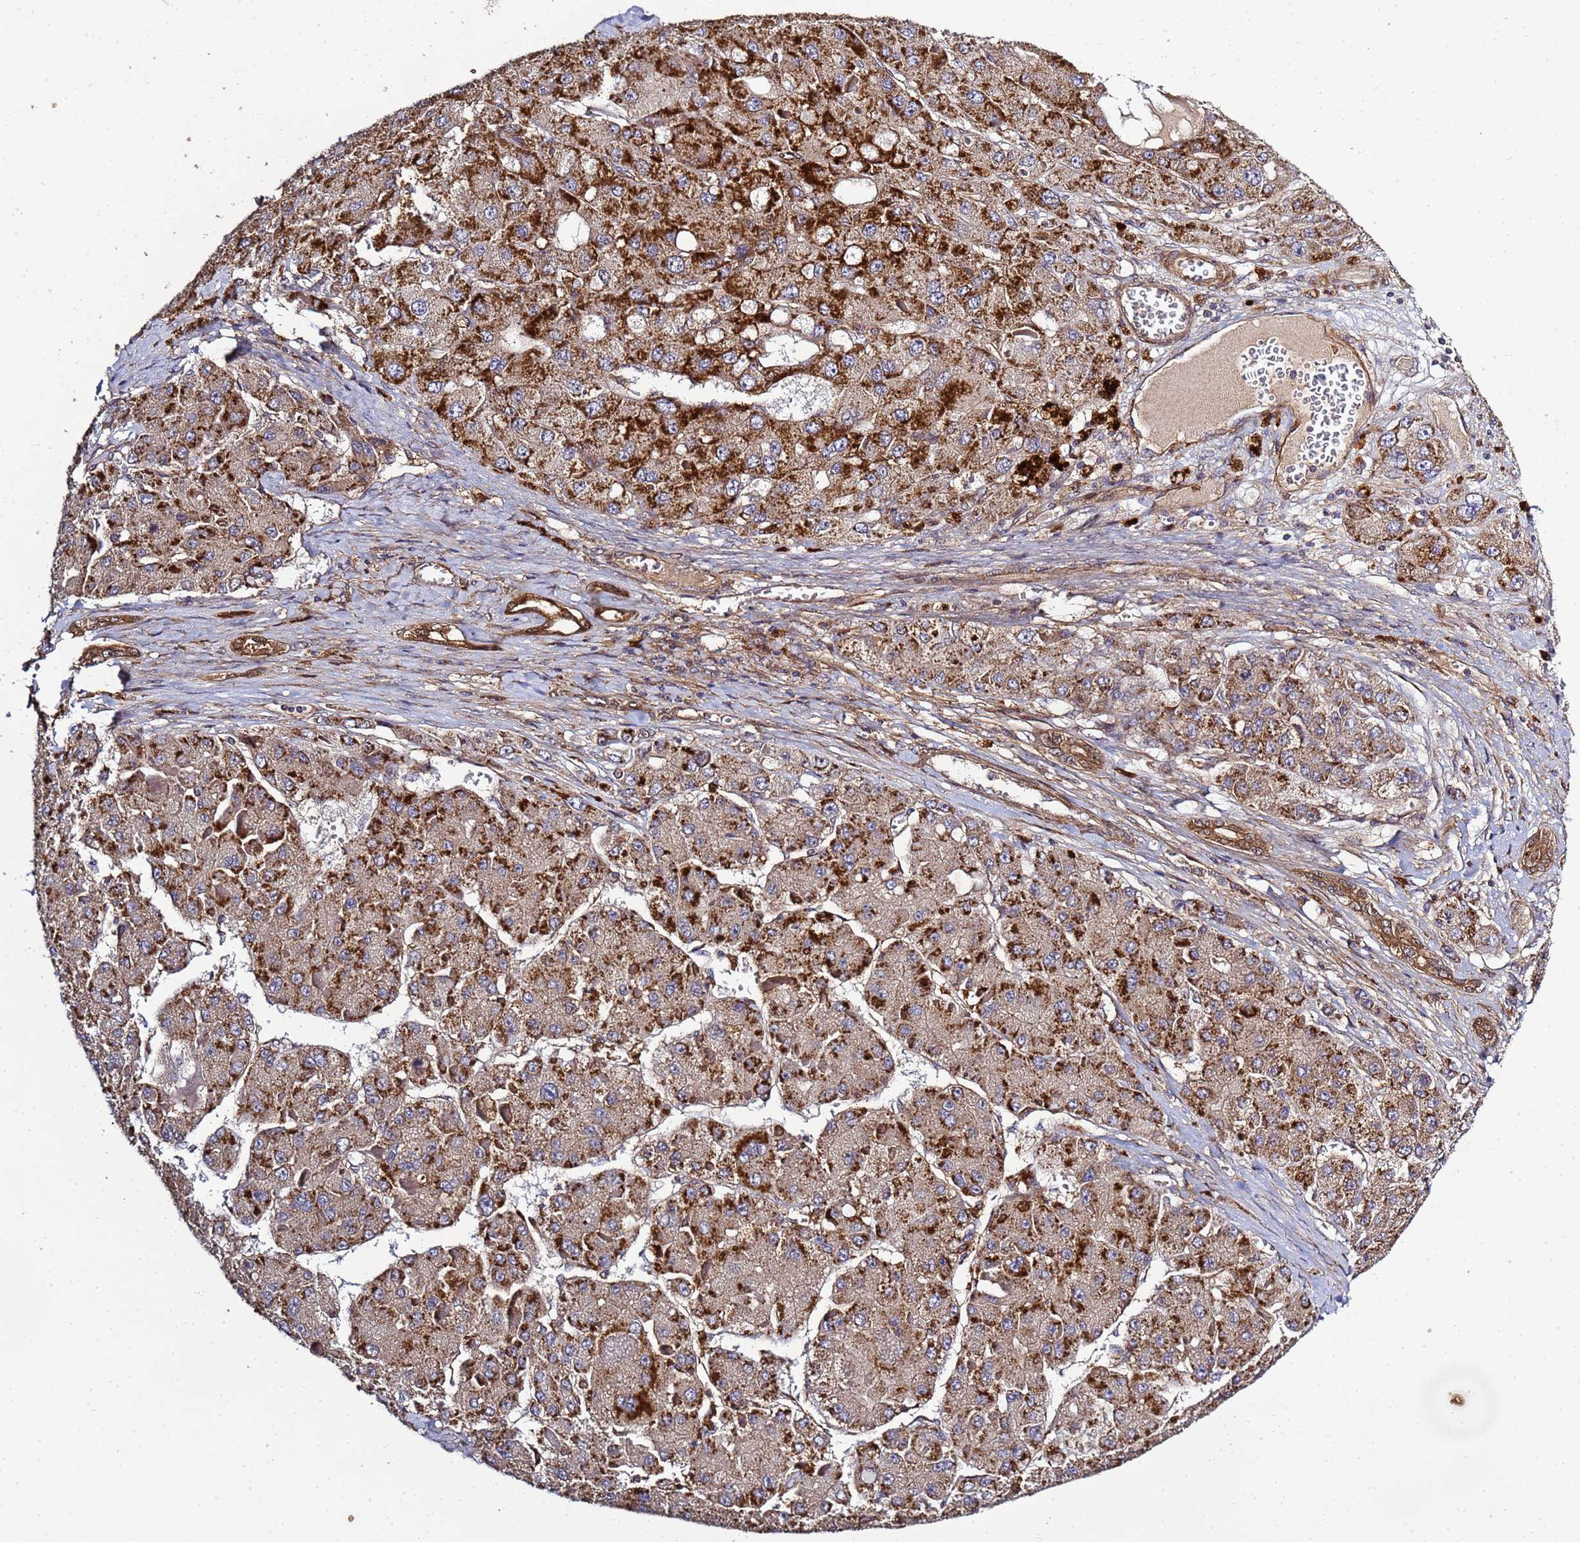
{"staining": {"intensity": "strong", "quantity": ">75%", "location": "cytoplasmic/membranous"}, "tissue": "liver cancer", "cell_type": "Tumor cells", "image_type": "cancer", "snomed": [{"axis": "morphology", "description": "Carcinoma, Hepatocellular, NOS"}, {"axis": "topography", "description": "Liver"}], "caption": "DAB (3,3'-diaminobenzidine) immunohistochemical staining of liver cancer demonstrates strong cytoplasmic/membranous protein positivity in approximately >75% of tumor cells.", "gene": "C8orf34", "patient": {"sex": "female", "age": 73}}